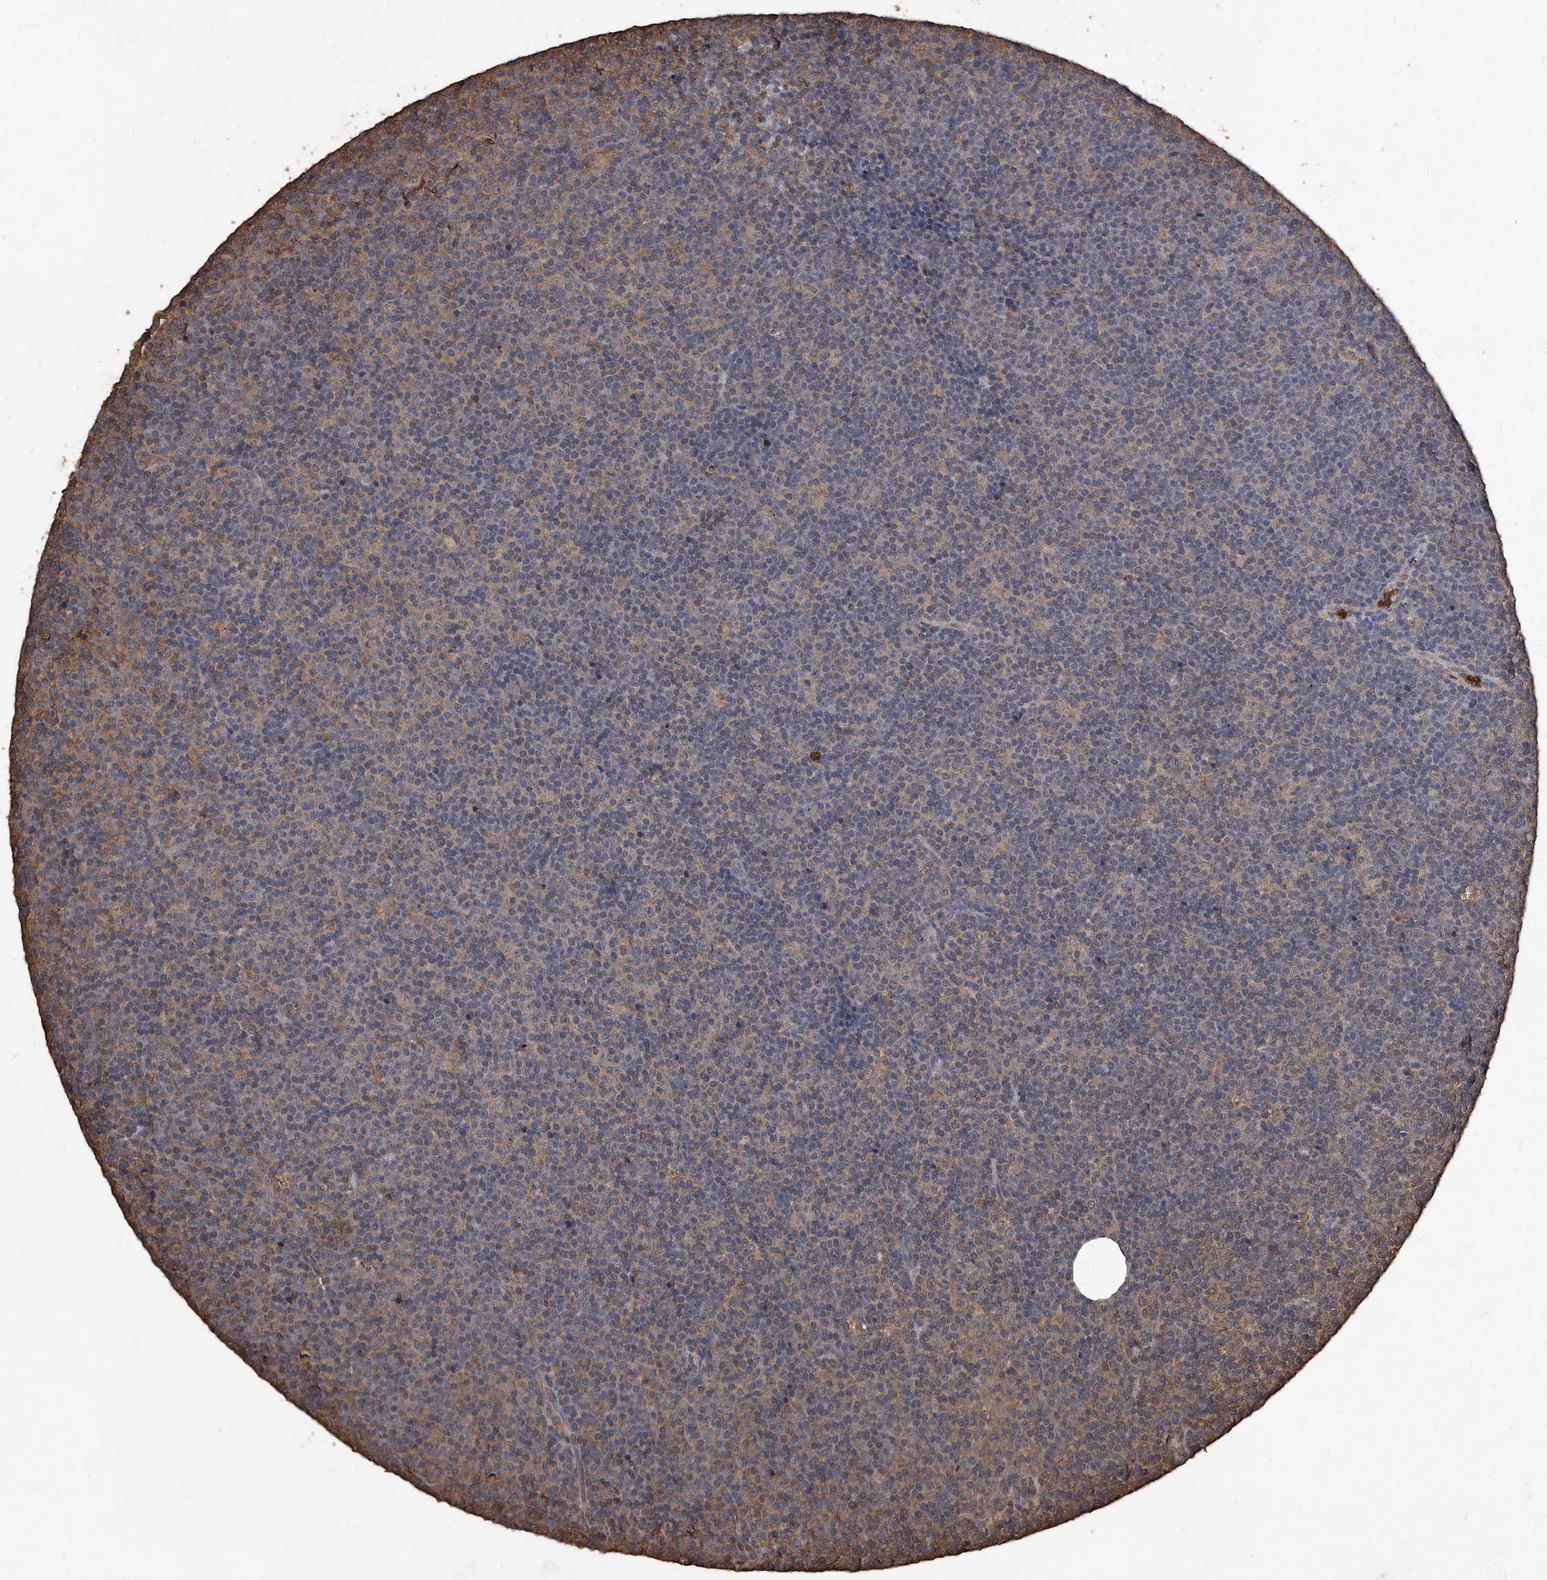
{"staining": {"intensity": "moderate", "quantity": "25%-75%", "location": "cytoplasmic/membranous"}, "tissue": "lymphoma", "cell_type": "Tumor cells", "image_type": "cancer", "snomed": [{"axis": "morphology", "description": "Malignant lymphoma, non-Hodgkin's type, Low grade"}, {"axis": "topography", "description": "Lymph node"}], "caption": "Malignant lymphoma, non-Hodgkin's type (low-grade) was stained to show a protein in brown. There is medium levels of moderate cytoplasmic/membranous positivity in approximately 25%-75% of tumor cells.", "gene": "UCP2", "patient": {"sex": "female", "age": 67}}